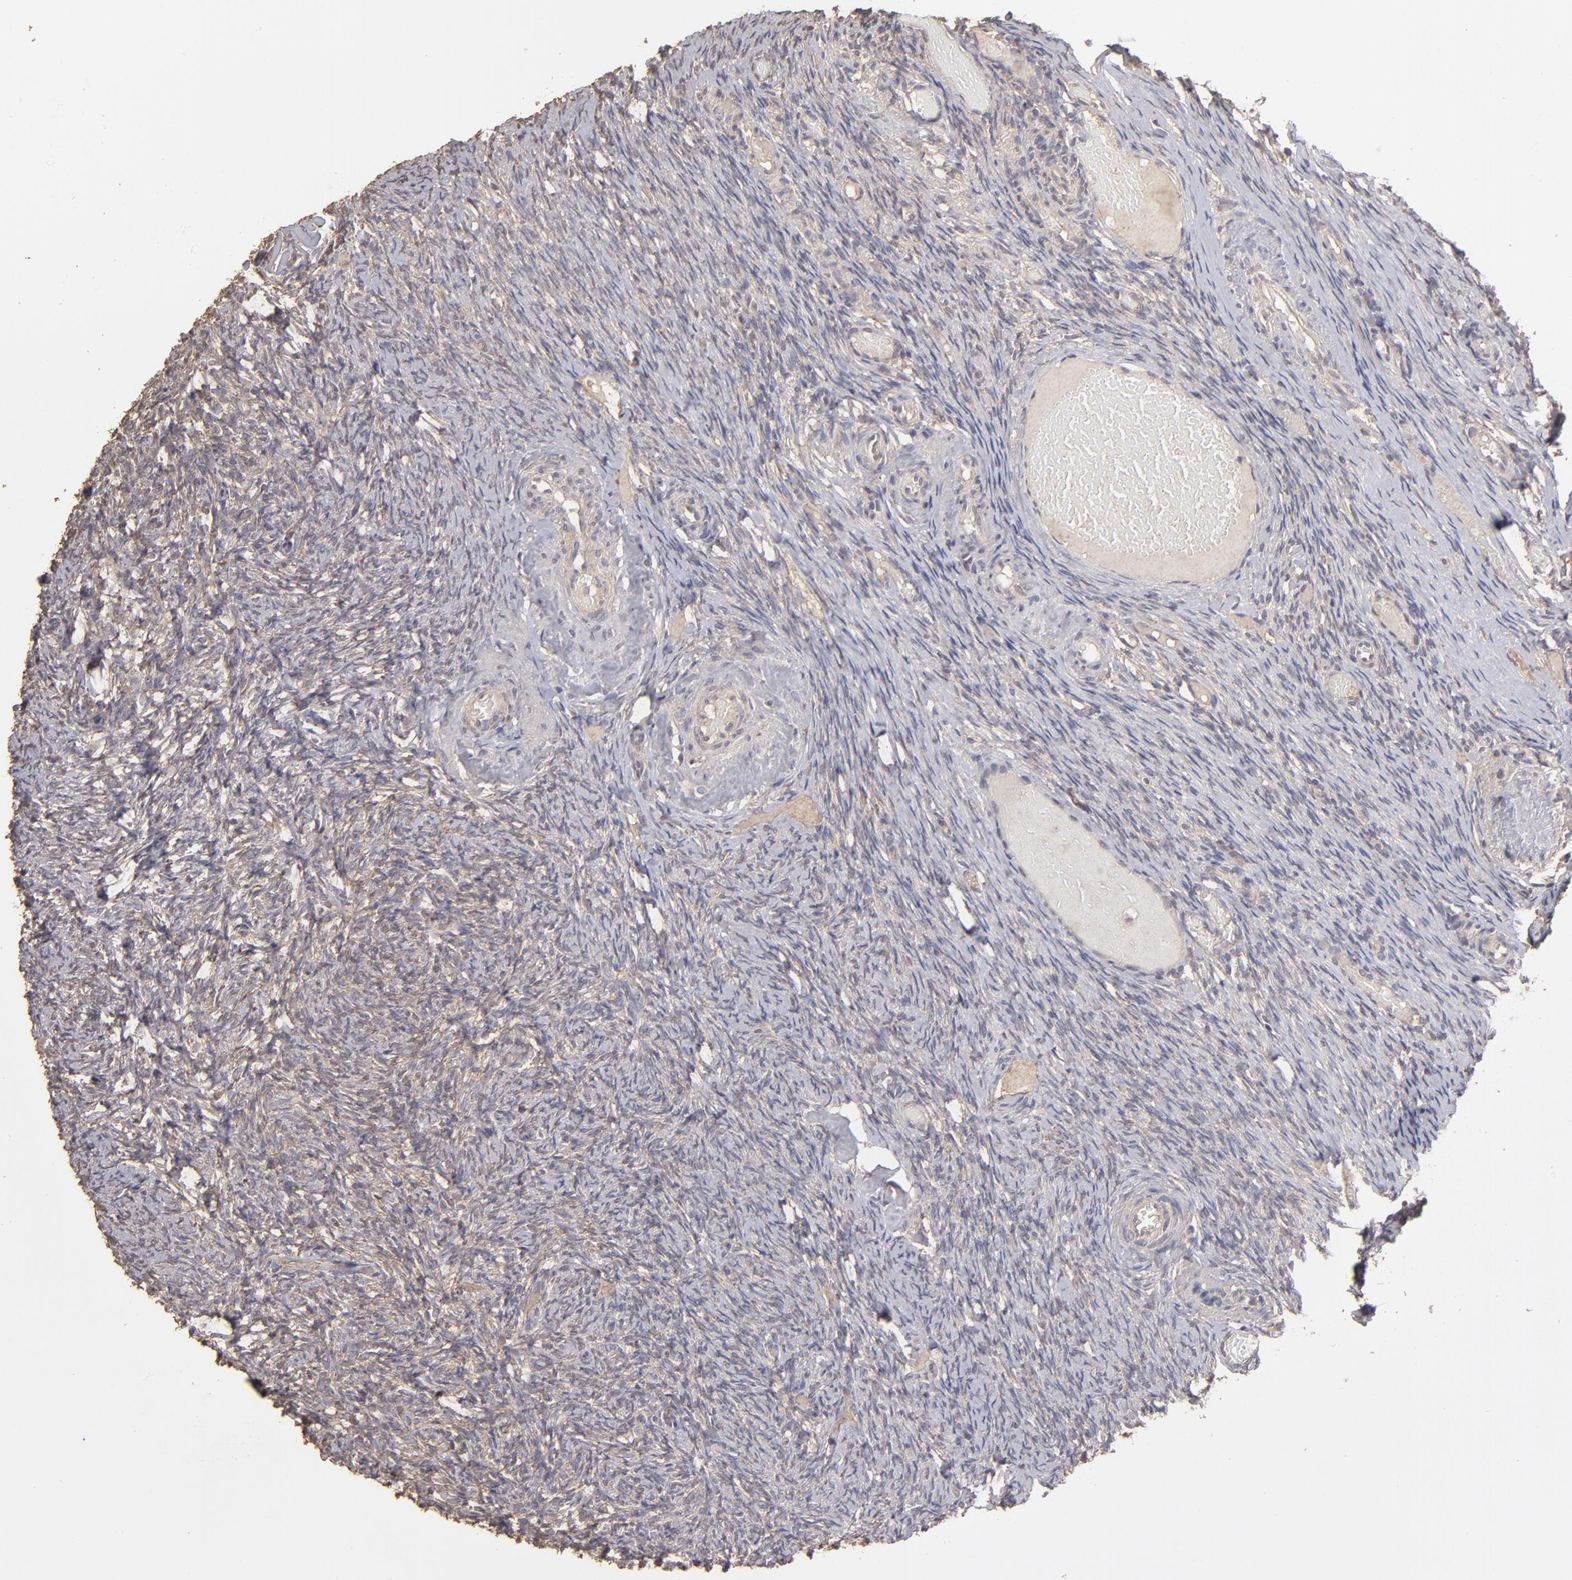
{"staining": {"intensity": "weak", "quantity": "25%-75%", "location": "cytoplasmic/membranous"}, "tissue": "ovary", "cell_type": "Ovarian stroma cells", "image_type": "normal", "snomed": [{"axis": "morphology", "description": "Normal tissue, NOS"}, {"axis": "topography", "description": "Ovary"}], "caption": "Ovary stained with DAB (3,3'-diaminobenzidine) IHC exhibits low levels of weak cytoplasmic/membranous expression in about 25%-75% of ovarian stroma cells.", "gene": "FAT1", "patient": {"sex": "female", "age": 60}}